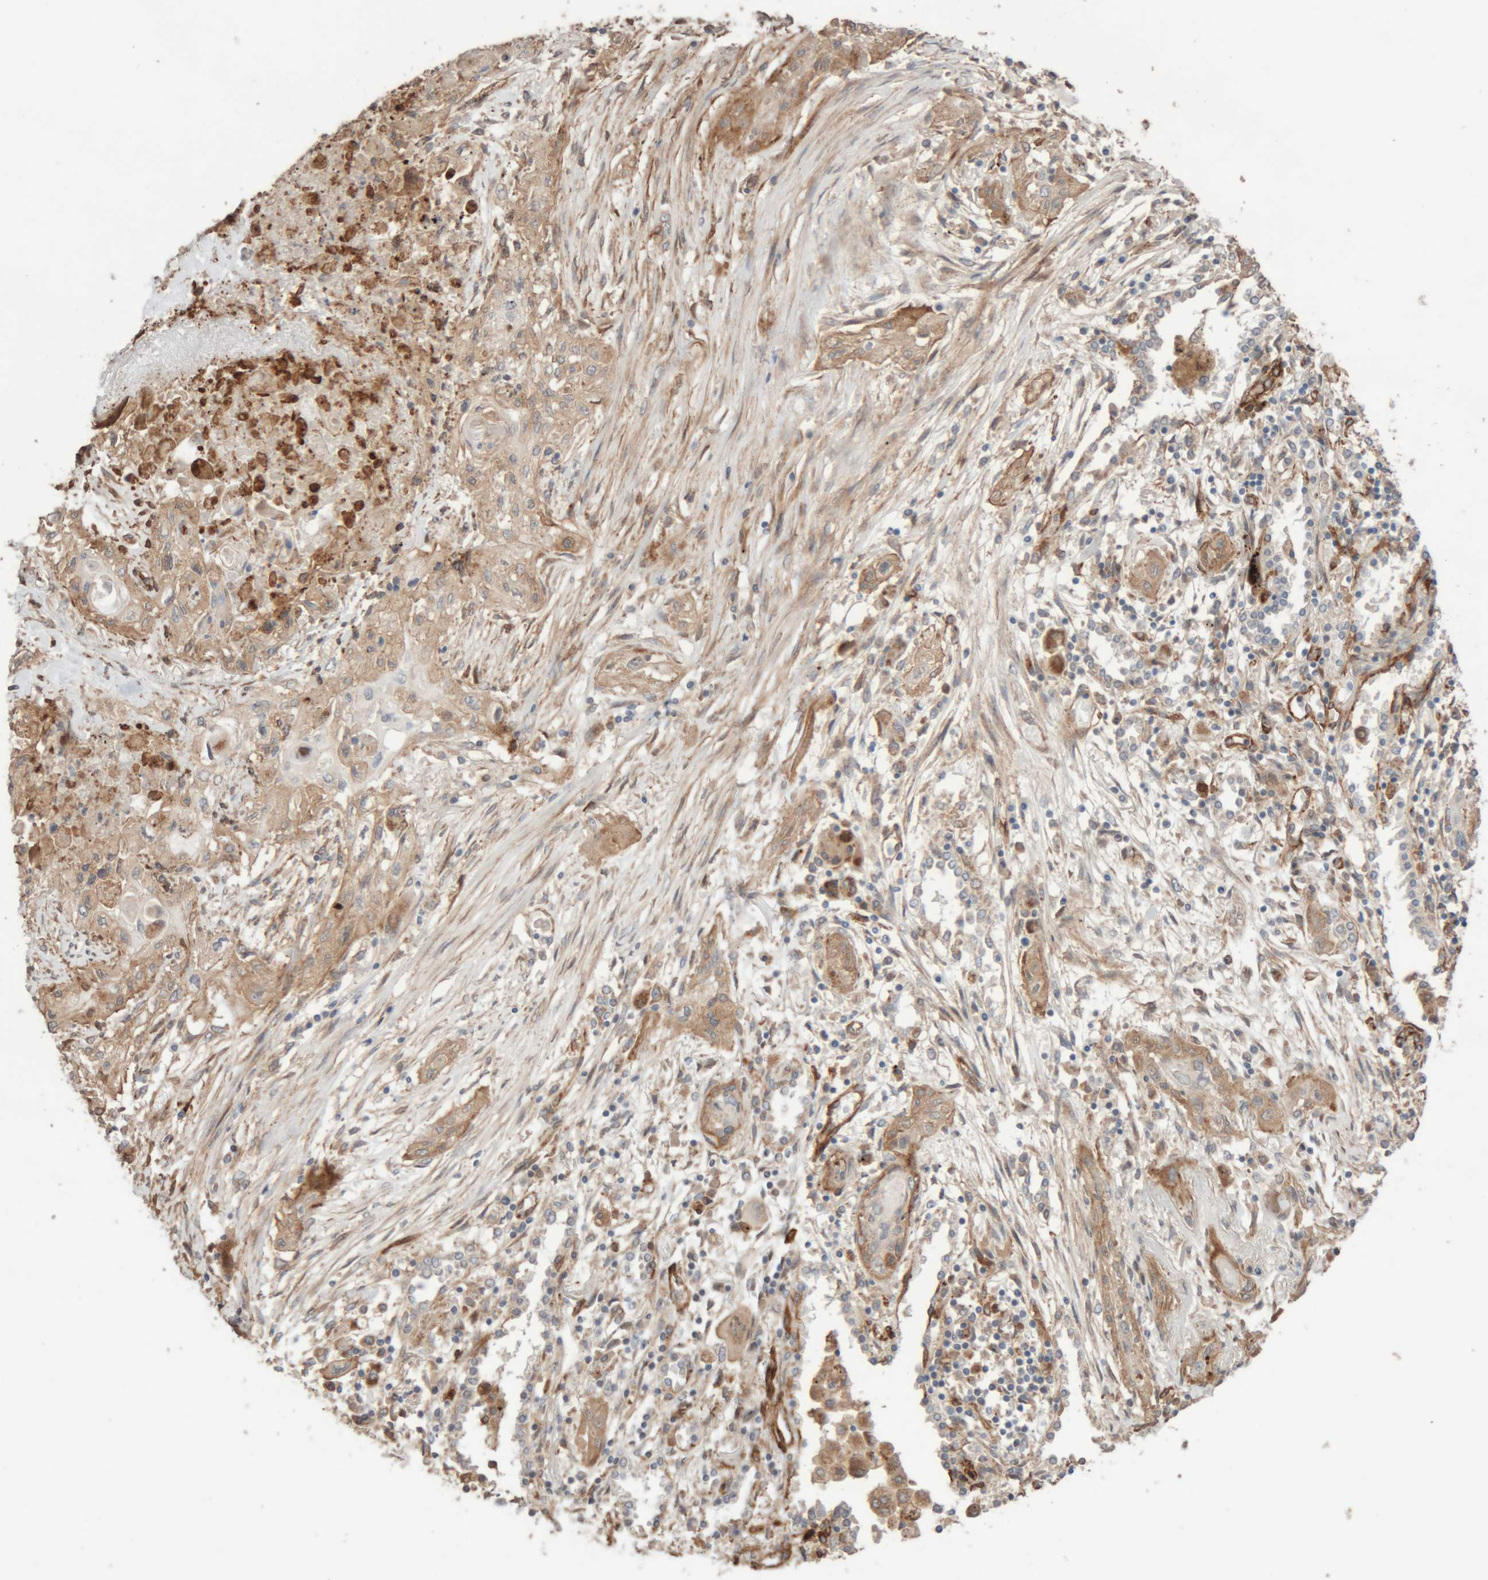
{"staining": {"intensity": "weak", "quantity": ">75%", "location": "cytoplasmic/membranous"}, "tissue": "lung cancer", "cell_type": "Tumor cells", "image_type": "cancer", "snomed": [{"axis": "morphology", "description": "Squamous cell carcinoma, NOS"}, {"axis": "topography", "description": "Lung"}], "caption": "Protein staining reveals weak cytoplasmic/membranous positivity in approximately >75% of tumor cells in lung cancer (squamous cell carcinoma).", "gene": "RAB32", "patient": {"sex": "female", "age": 47}}